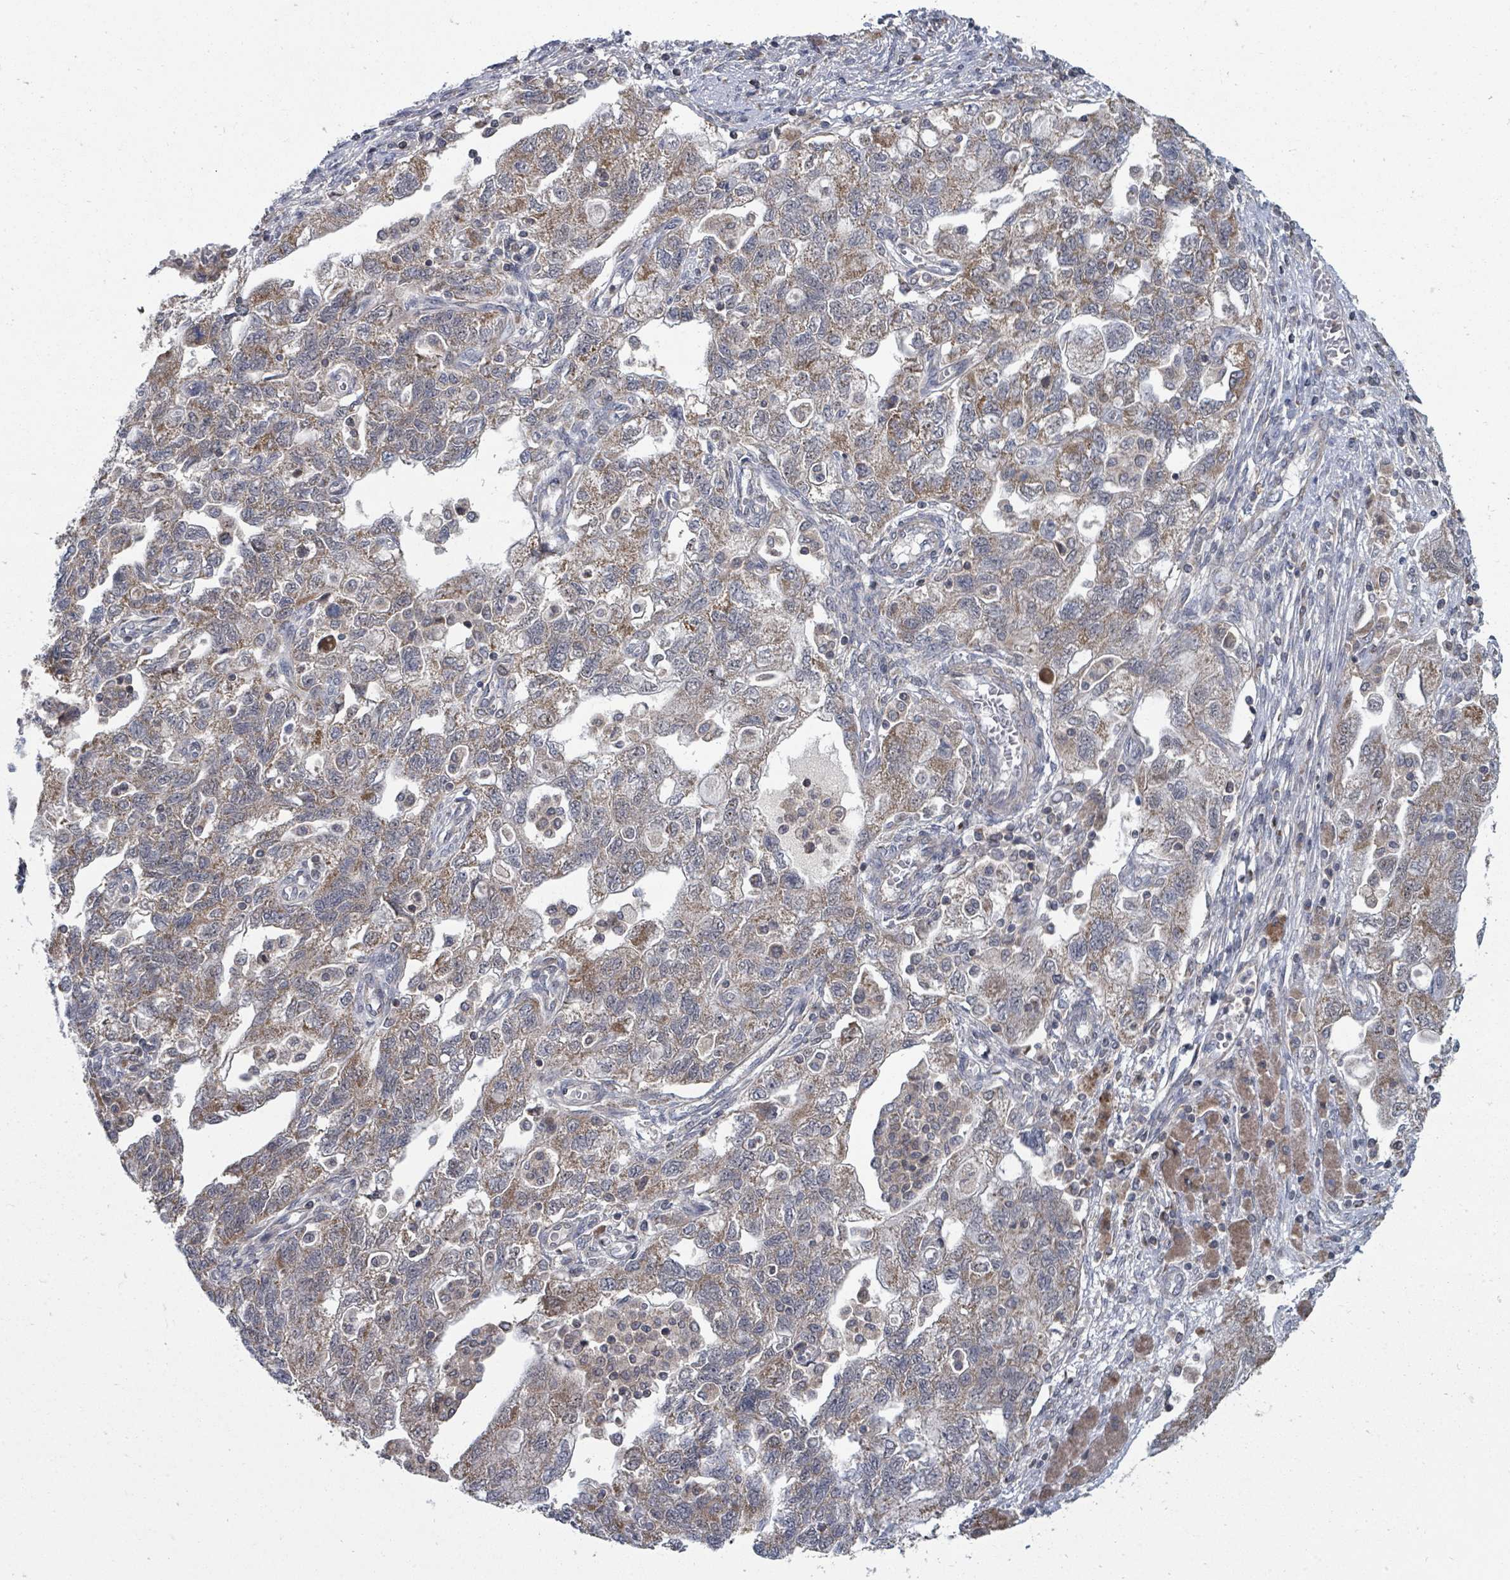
{"staining": {"intensity": "moderate", "quantity": "<25%", "location": "cytoplasmic/membranous"}, "tissue": "ovarian cancer", "cell_type": "Tumor cells", "image_type": "cancer", "snomed": [{"axis": "morphology", "description": "Carcinoma, NOS"}, {"axis": "morphology", "description": "Cystadenocarcinoma, serous, NOS"}, {"axis": "topography", "description": "Ovary"}], "caption": "Moderate cytoplasmic/membranous staining for a protein is identified in about <25% of tumor cells of ovarian carcinoma using immunohistochemistry (IHC).", "gene": "MAGOHB", "patient": {"sex": "female", "age": 69}}